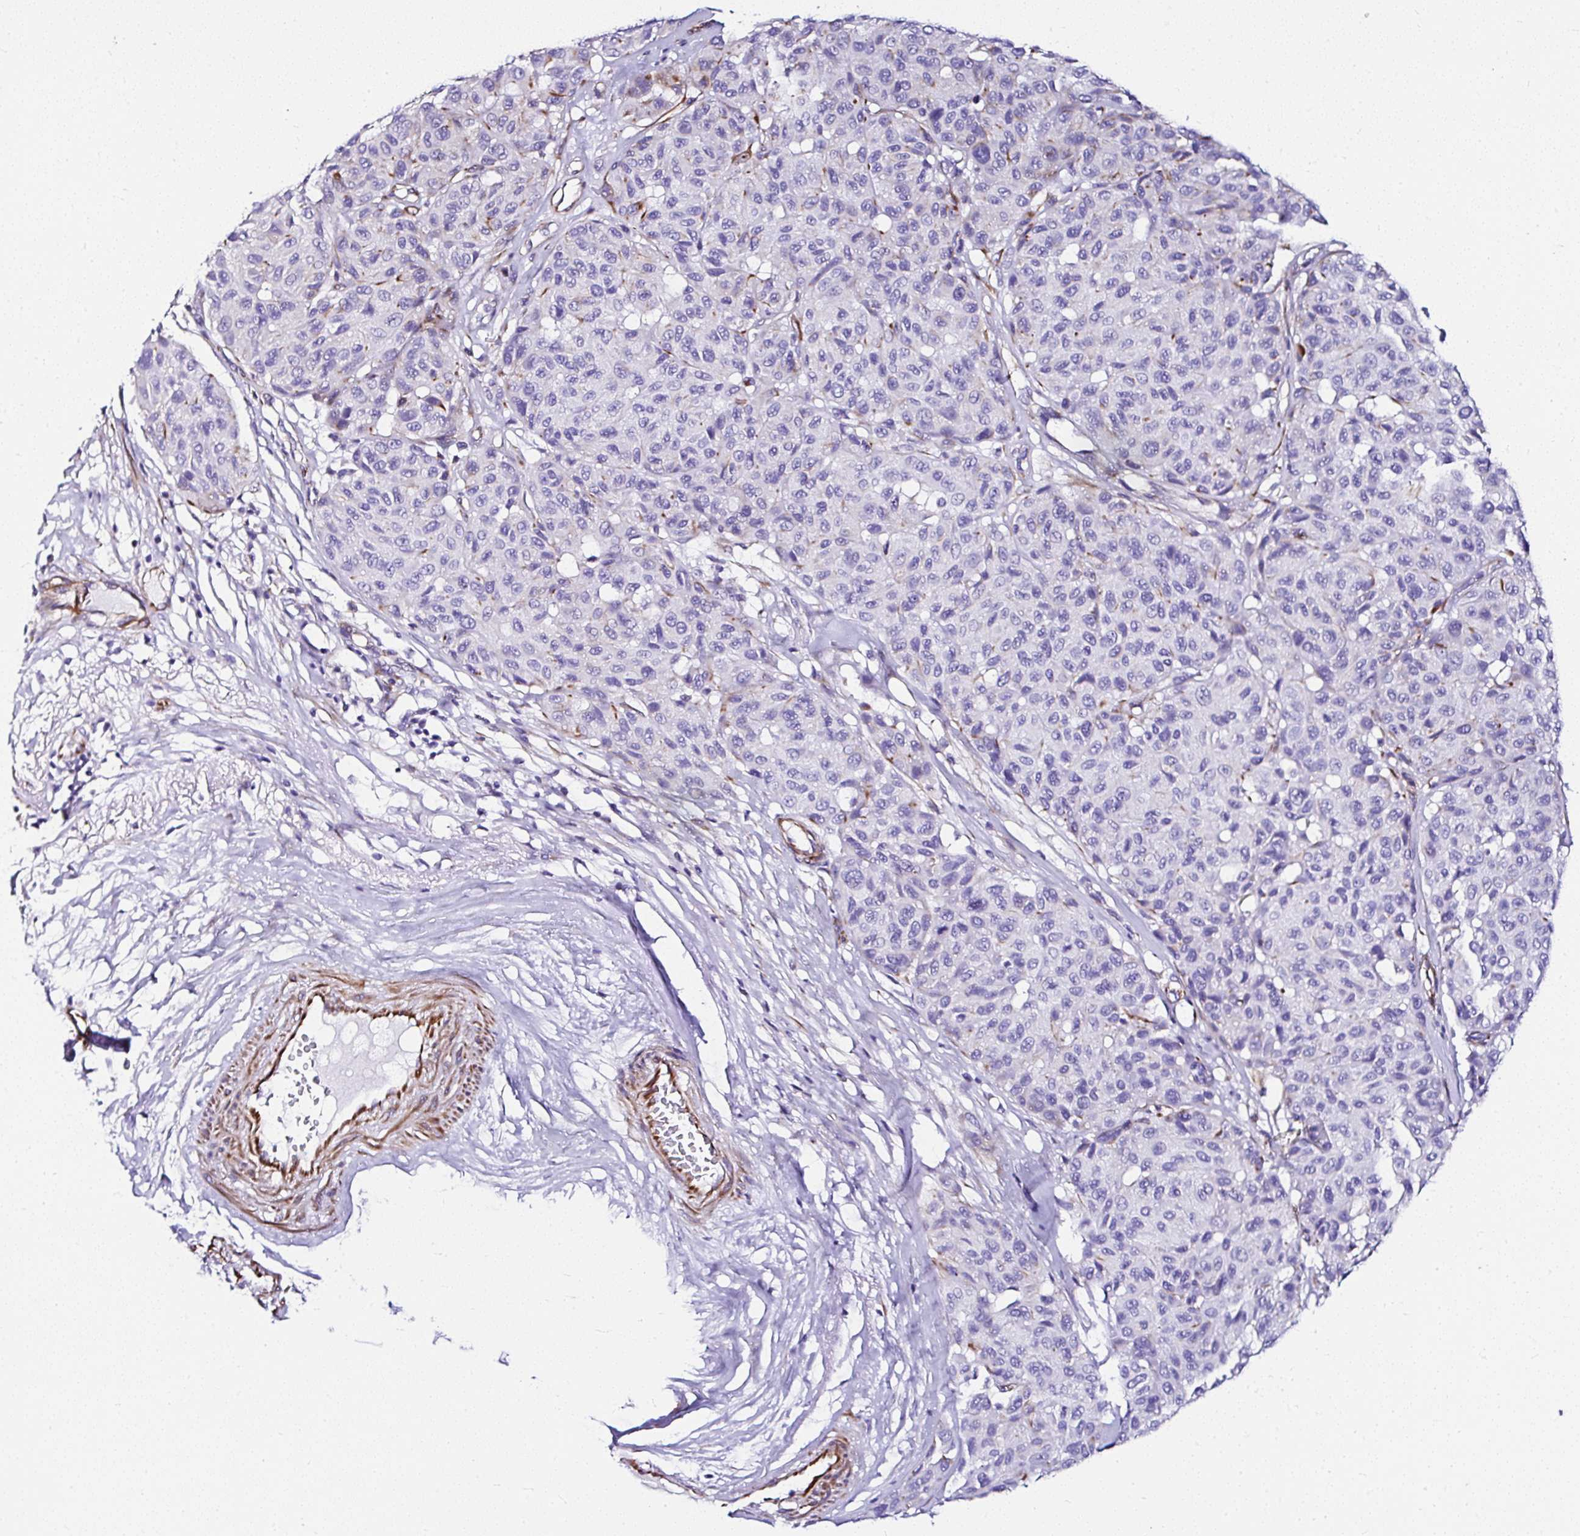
{"staining": {"intensity": "negative", "quantity": "none", "location": "none"}, "tissue": "melanoma", "cell_type": "Tumor cells", "image_type": "cancer", "snomed": [{"axis": "morphology", "description": "Malignant melanoma, NOS"}, {"axis": "topography", "description": "Skin"}], "caption": "Tumor cells show no significant positivity in melanoma. (Stains: DAB immunohistochemistry (IHC) with hematoxylin counter stain, Microscopy: brightfield microscopy at high magnification).", "gene": "DEPDC5", "patient": {"sex": "female", "age": 66}}